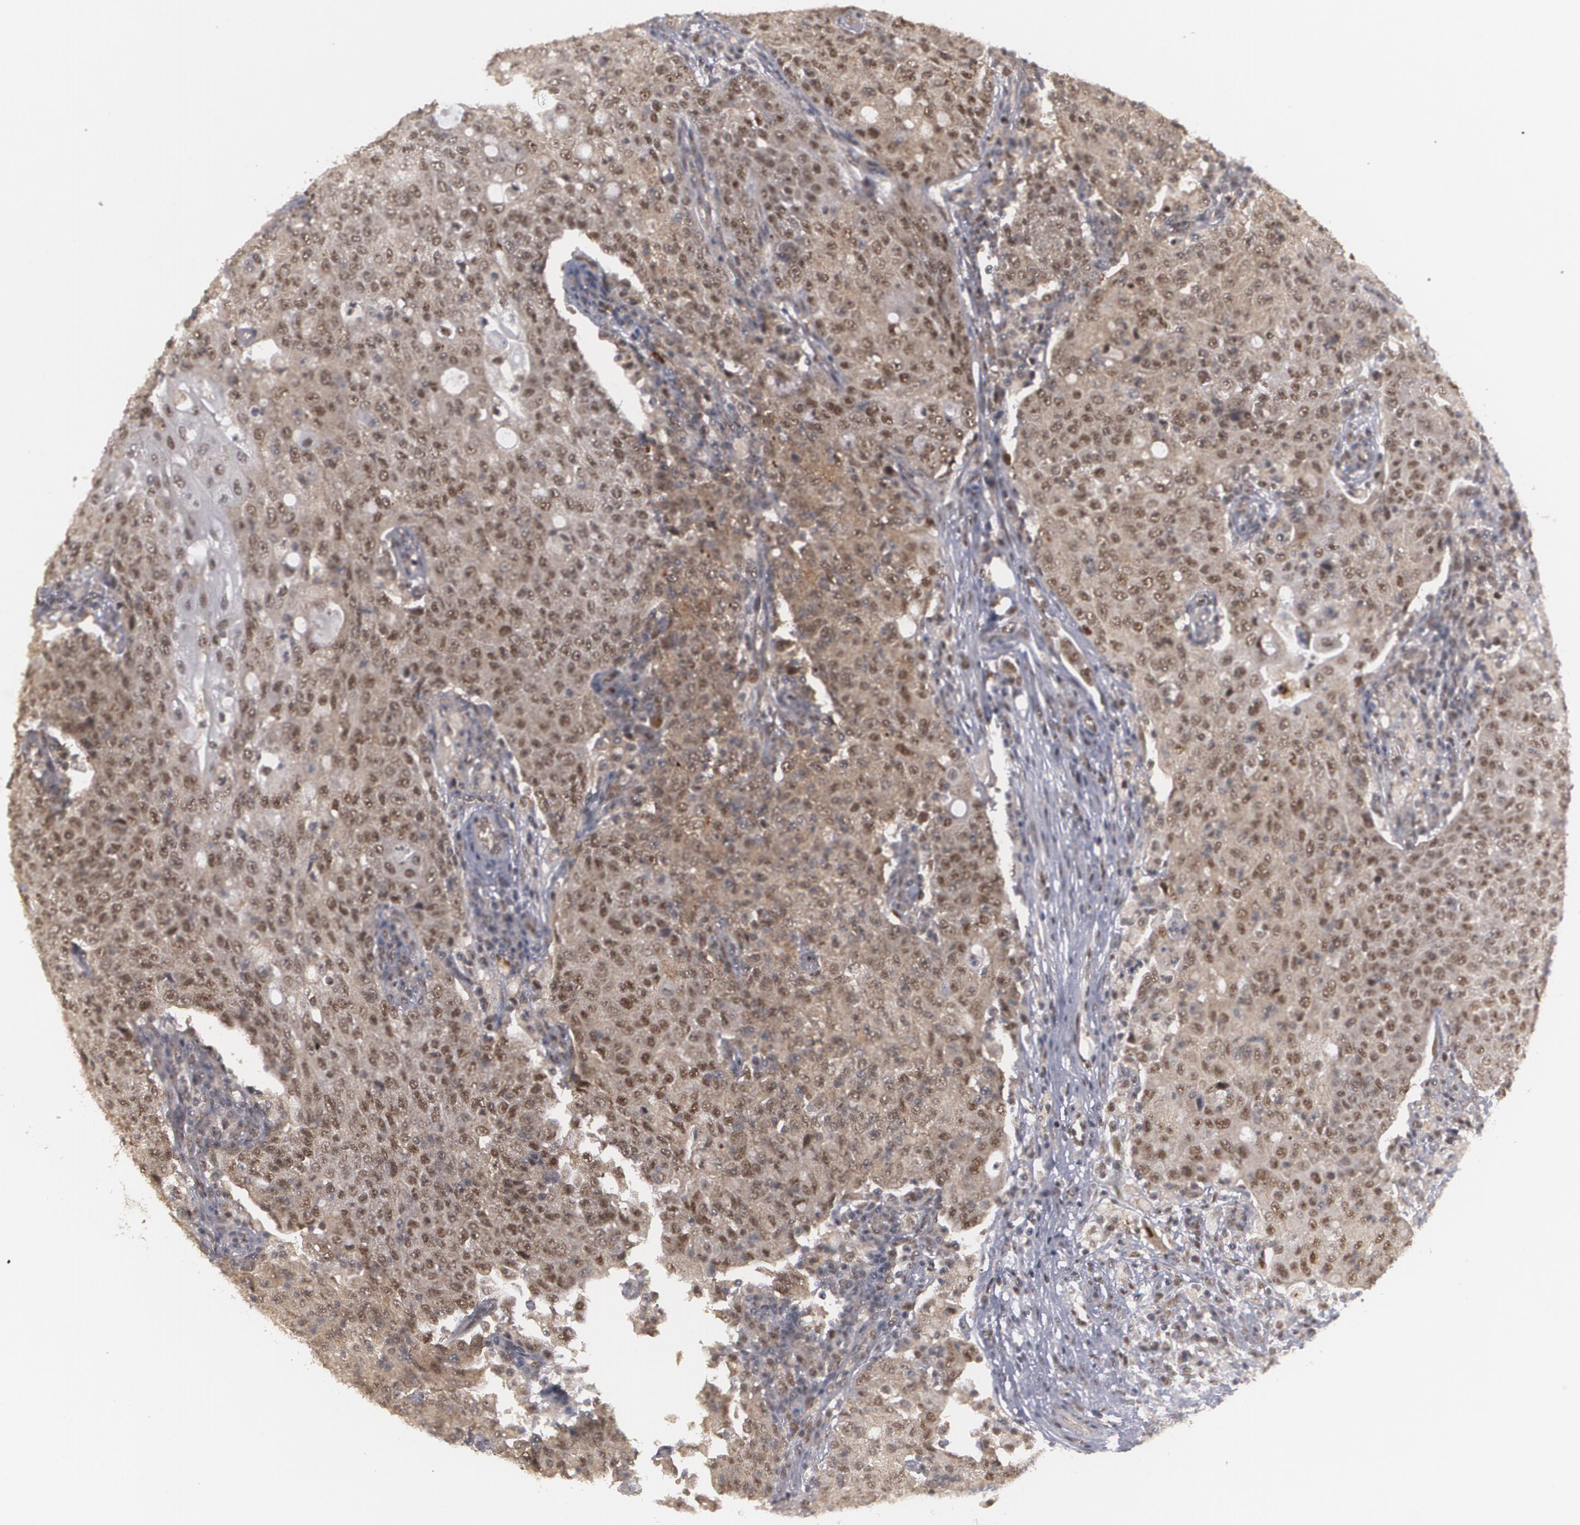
{"staining": {"intensity": "moderate", "quantity": ">75%", "location": "nuclear"}, "tissue": "lymph node", "cell_type": "Germinal center cells", "image_type": "normal", "snomed": [{"axis": "morphology", "description": "Normal tissue, NOS"}, {"axis": "topography", "description": "Lymph node"}], "caption": "Immunohistochemistry (IHC) of unremarkable human lymph node displays medium levels of moderate nuclear staining in approximately >75% of germinal center cells. The staining was performed using DAB (3,3'-diaminobenzidine), with brown indicating positive protein expression. Nuclei are stained blue with hematoxylin.", "gene": "INTS6L", "patient": {"sex": "female", "age": 42}}